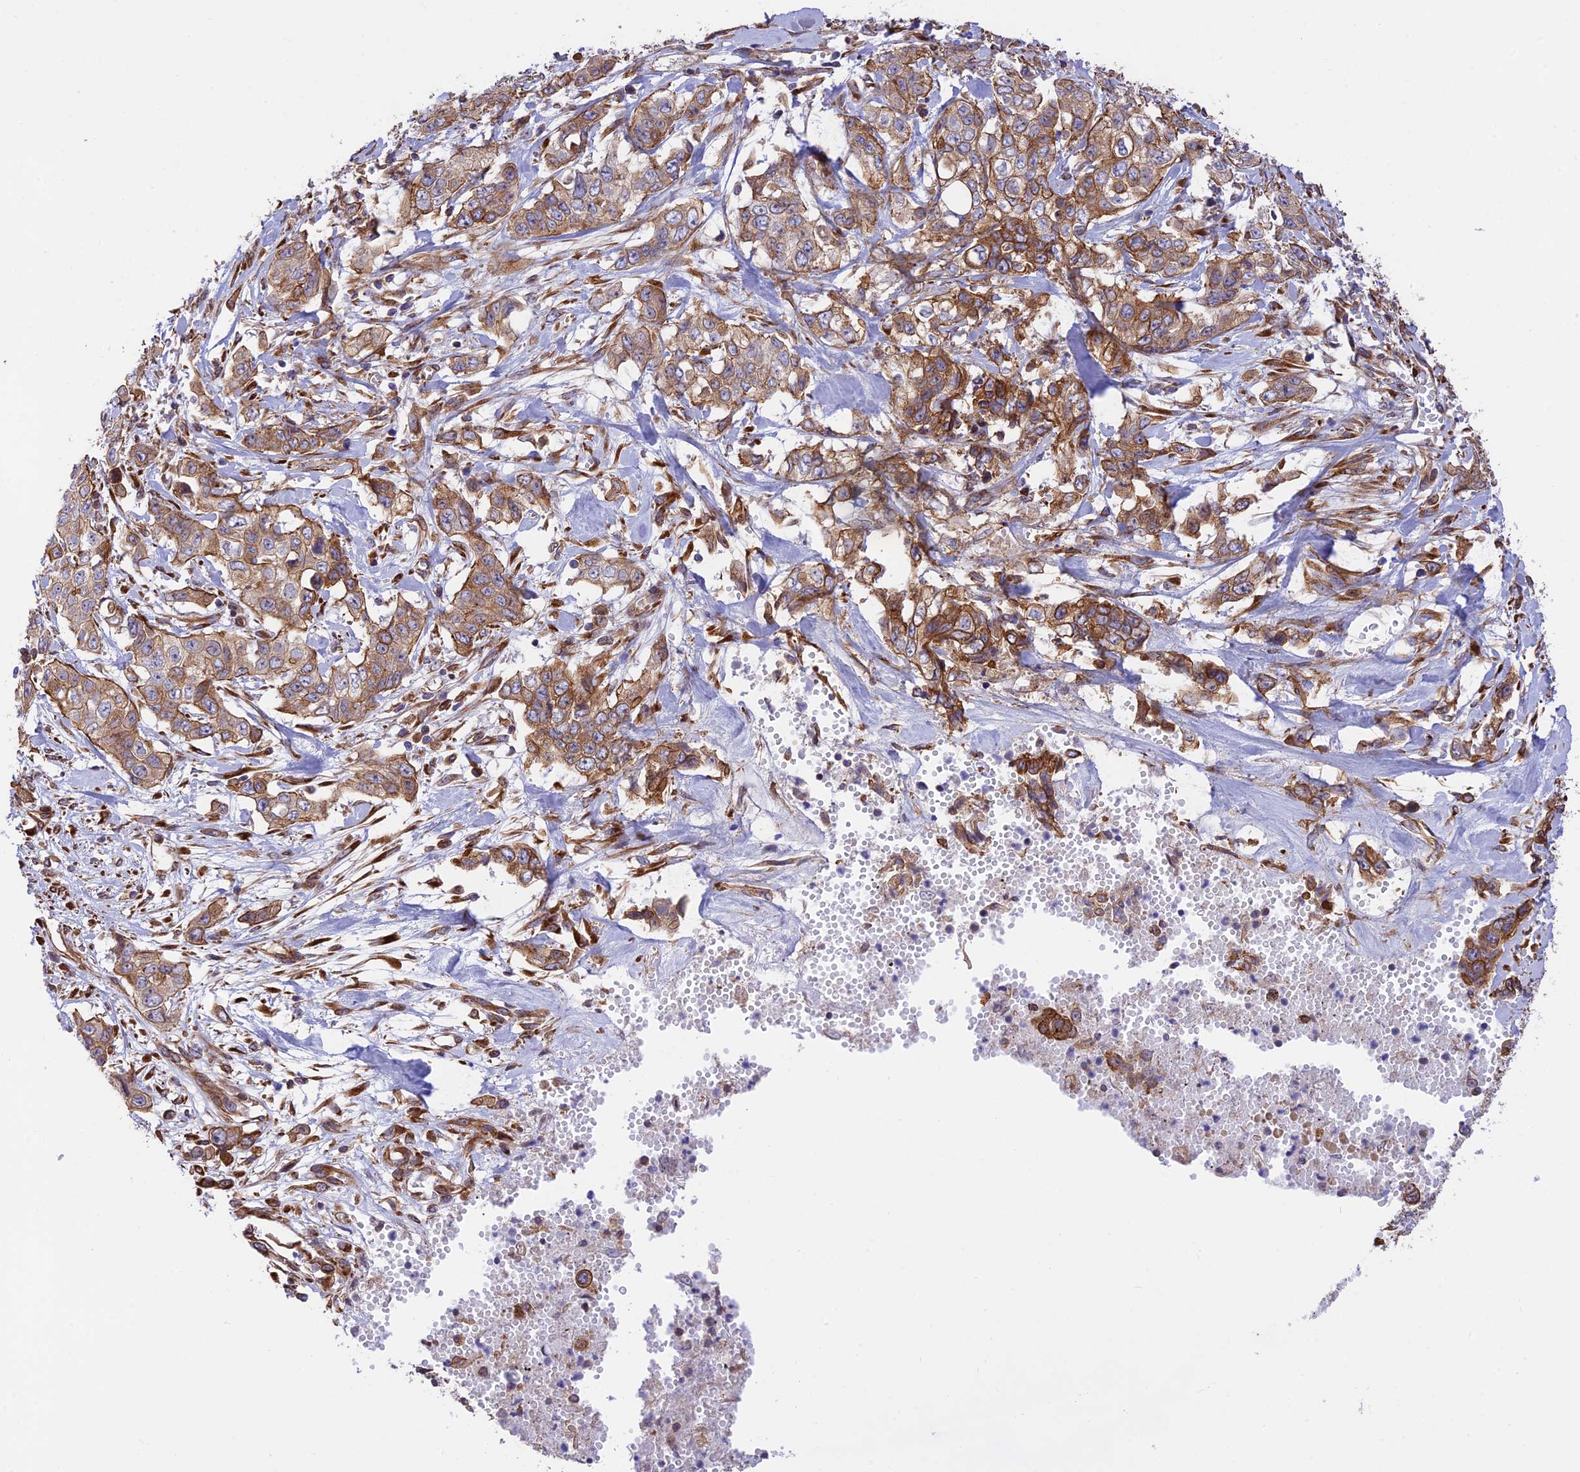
{"staining": {"intensity": "moderate", "quantity": ">75%", "location": "cytoplasmic/membranous"}, "tissue": "stomach cancer", "cell_type": "Tumor cells", "image_type": "cancer", "snomed": [{"axis": "morphology", "description": "Adenocarcinoma, NOS"}, {"axis": "topography", "description": "Stomach, upper"}], "caption": "IHC image of human stomach adenocarcinoma stained for a protein (brown), which reveals medium levels of moderate cytoplasmic/membranous staining in about >75% of tumor cells.", "gene": "EXOC3L4", "patient": {"sex": "male", "age": 62}}